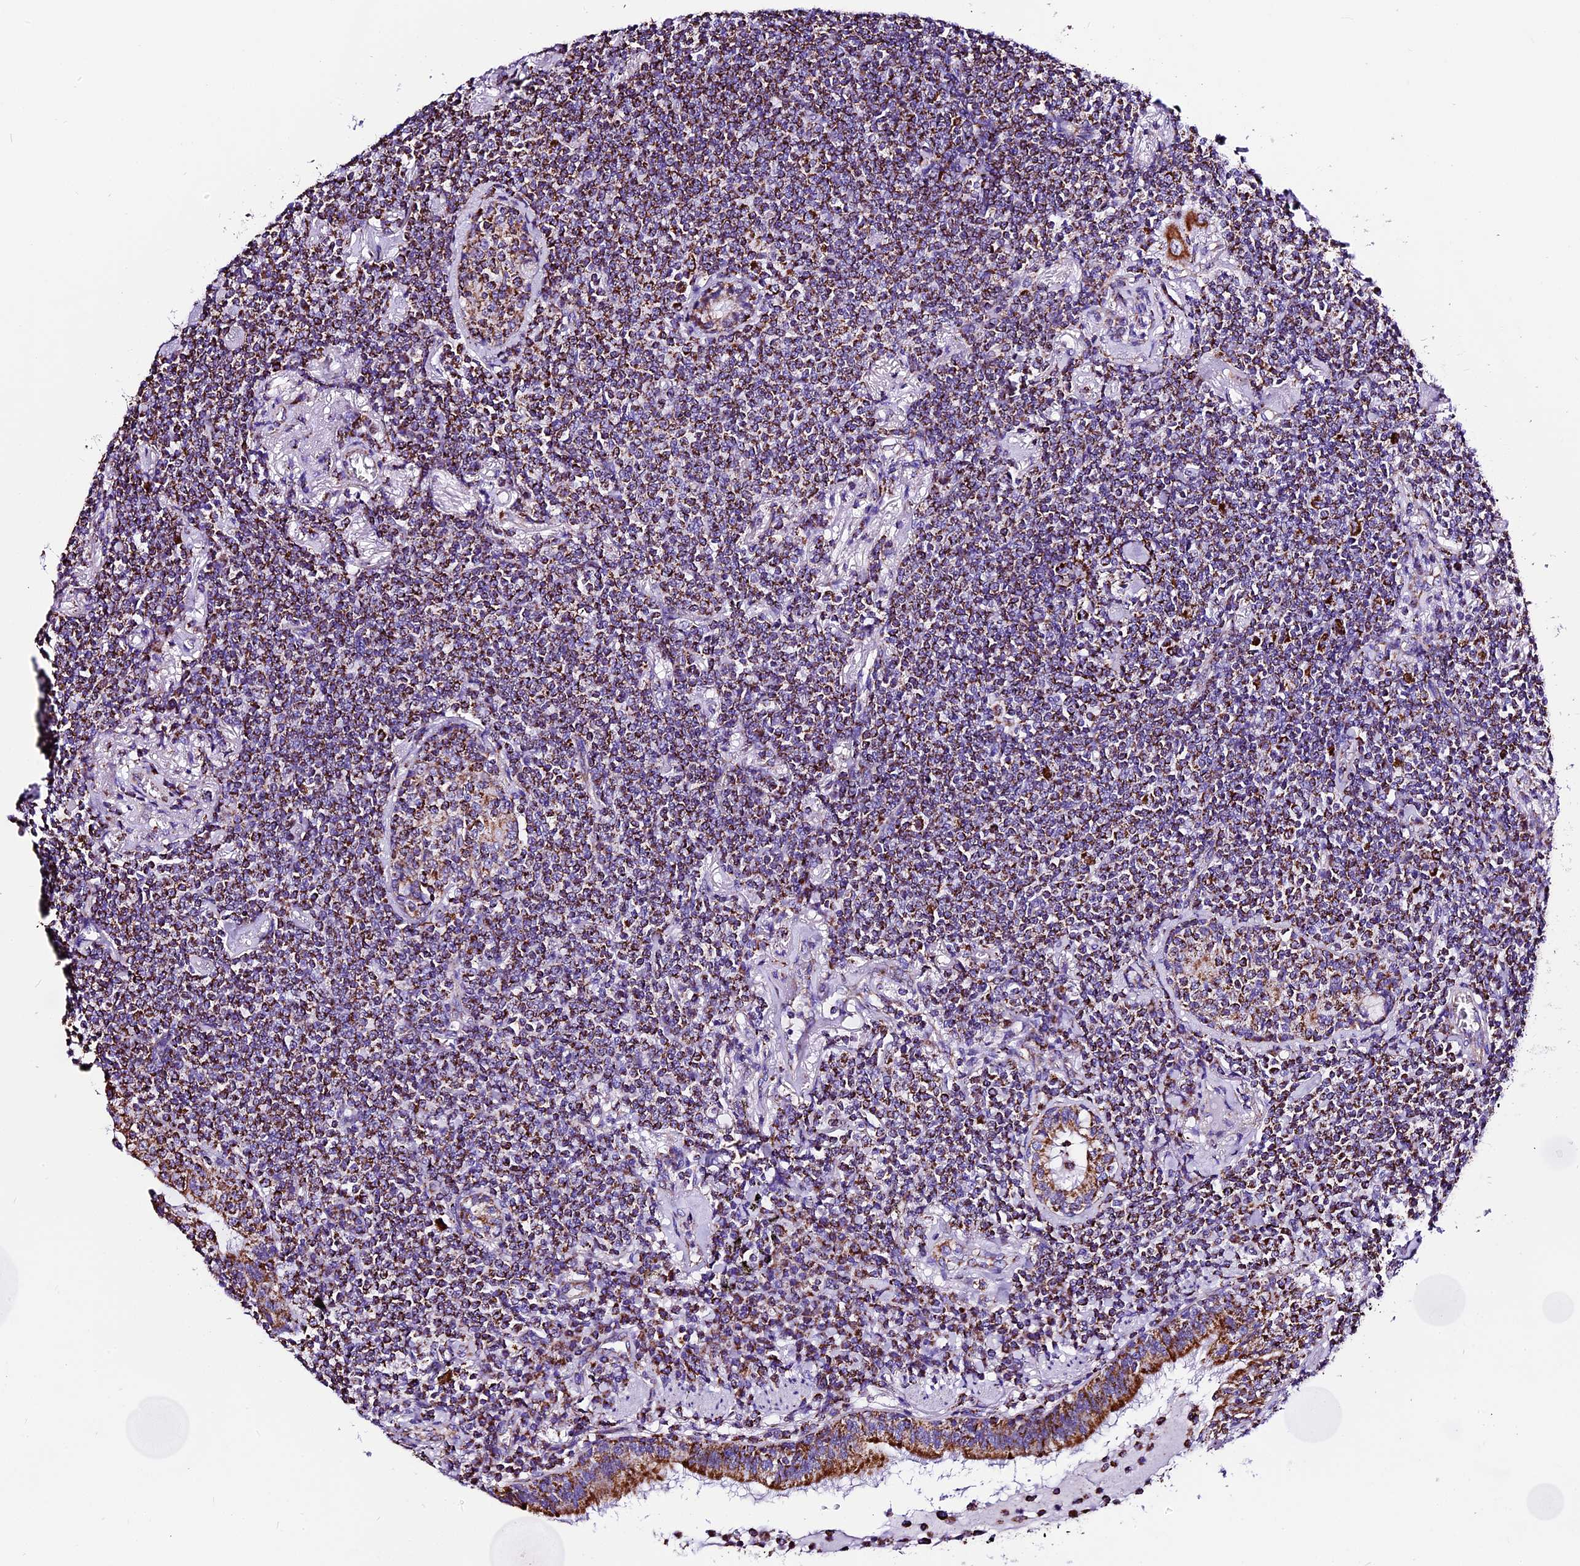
{"staining": {"intensity": "strong", "quantity": ">75%", "location": "cytoplasmic/membranous"}, "tissue": "lymphoma", "cell_type": "Tumor cells", "image_type": "cancer", "snomed": [{"axis": "morphology", "description": "Malignant lymphoma, non-Hodgkin's type, Low grade"}, {"axis": "topography", "description": "Lung"}], "caption": "Strong cytoplasmic/membranous staining is appreciated in about >75% of tumor cells in malignant lymphoma, non-Hodgkin's type (low-grade).", "gene": "DCAF5", "patient": {"sex": "female", "age": 71}}